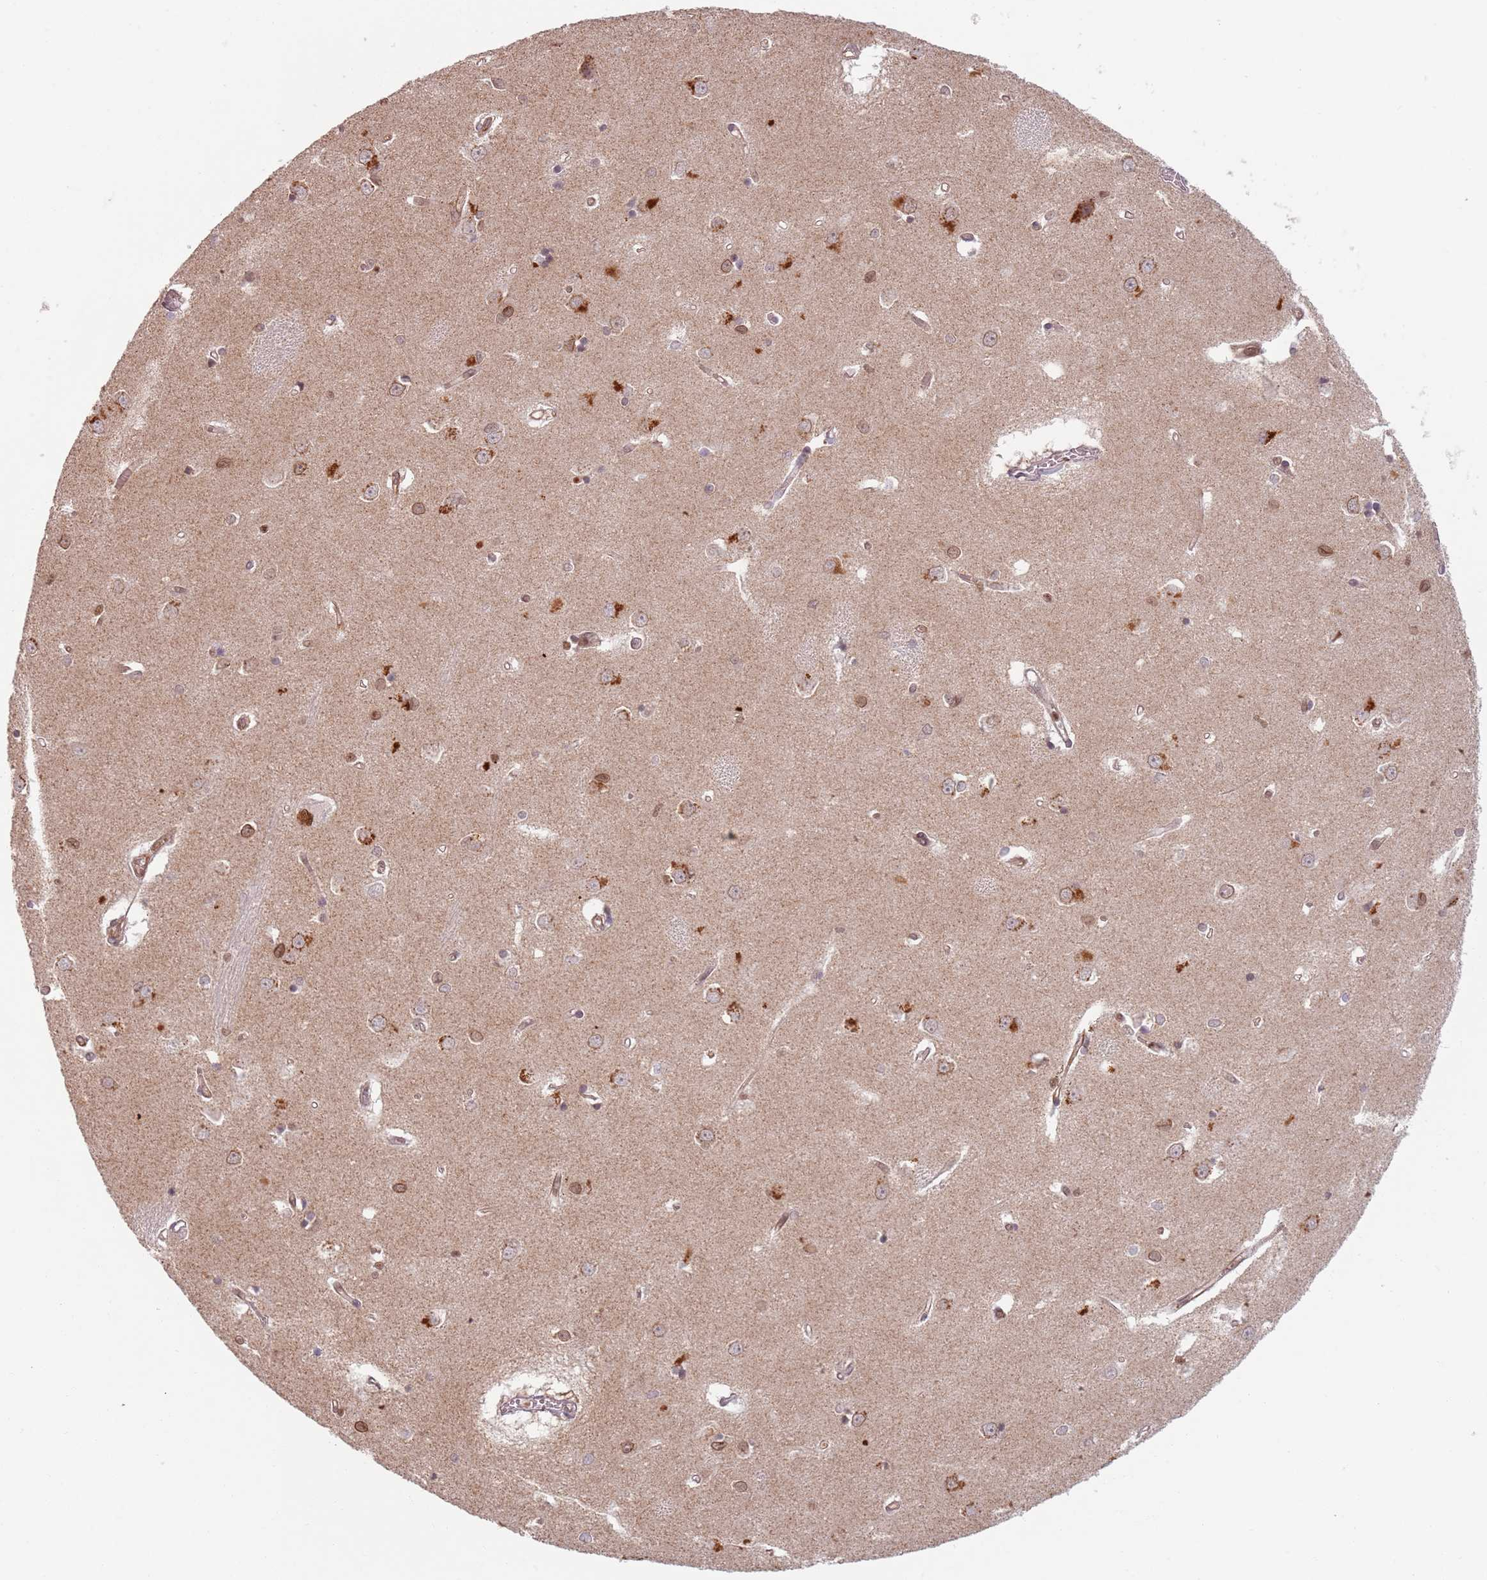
{"staining": {"intensity": "strong", "quantity": "<25%", "location": "cytoplasmic/membranous,nuclear"}, "tissue": "caudate", "cell_type": "Glial cells", "image_type": "normal", "snomed": [{"axis": "morphology", "description": "Normal tissue, NOS"}, {"axis": "topography", "description": "Lateral ventricle wall"}], "caption": "Immunohistochemistry micrograph of normal human caudate stained for a protein (brown), which displays medium levels of strong cytoplasmic/membranous,nuclear staining in approximately <25% of glial cells.", "gene": "NUP50", "patient": {"sex": "male", "age": 37}}